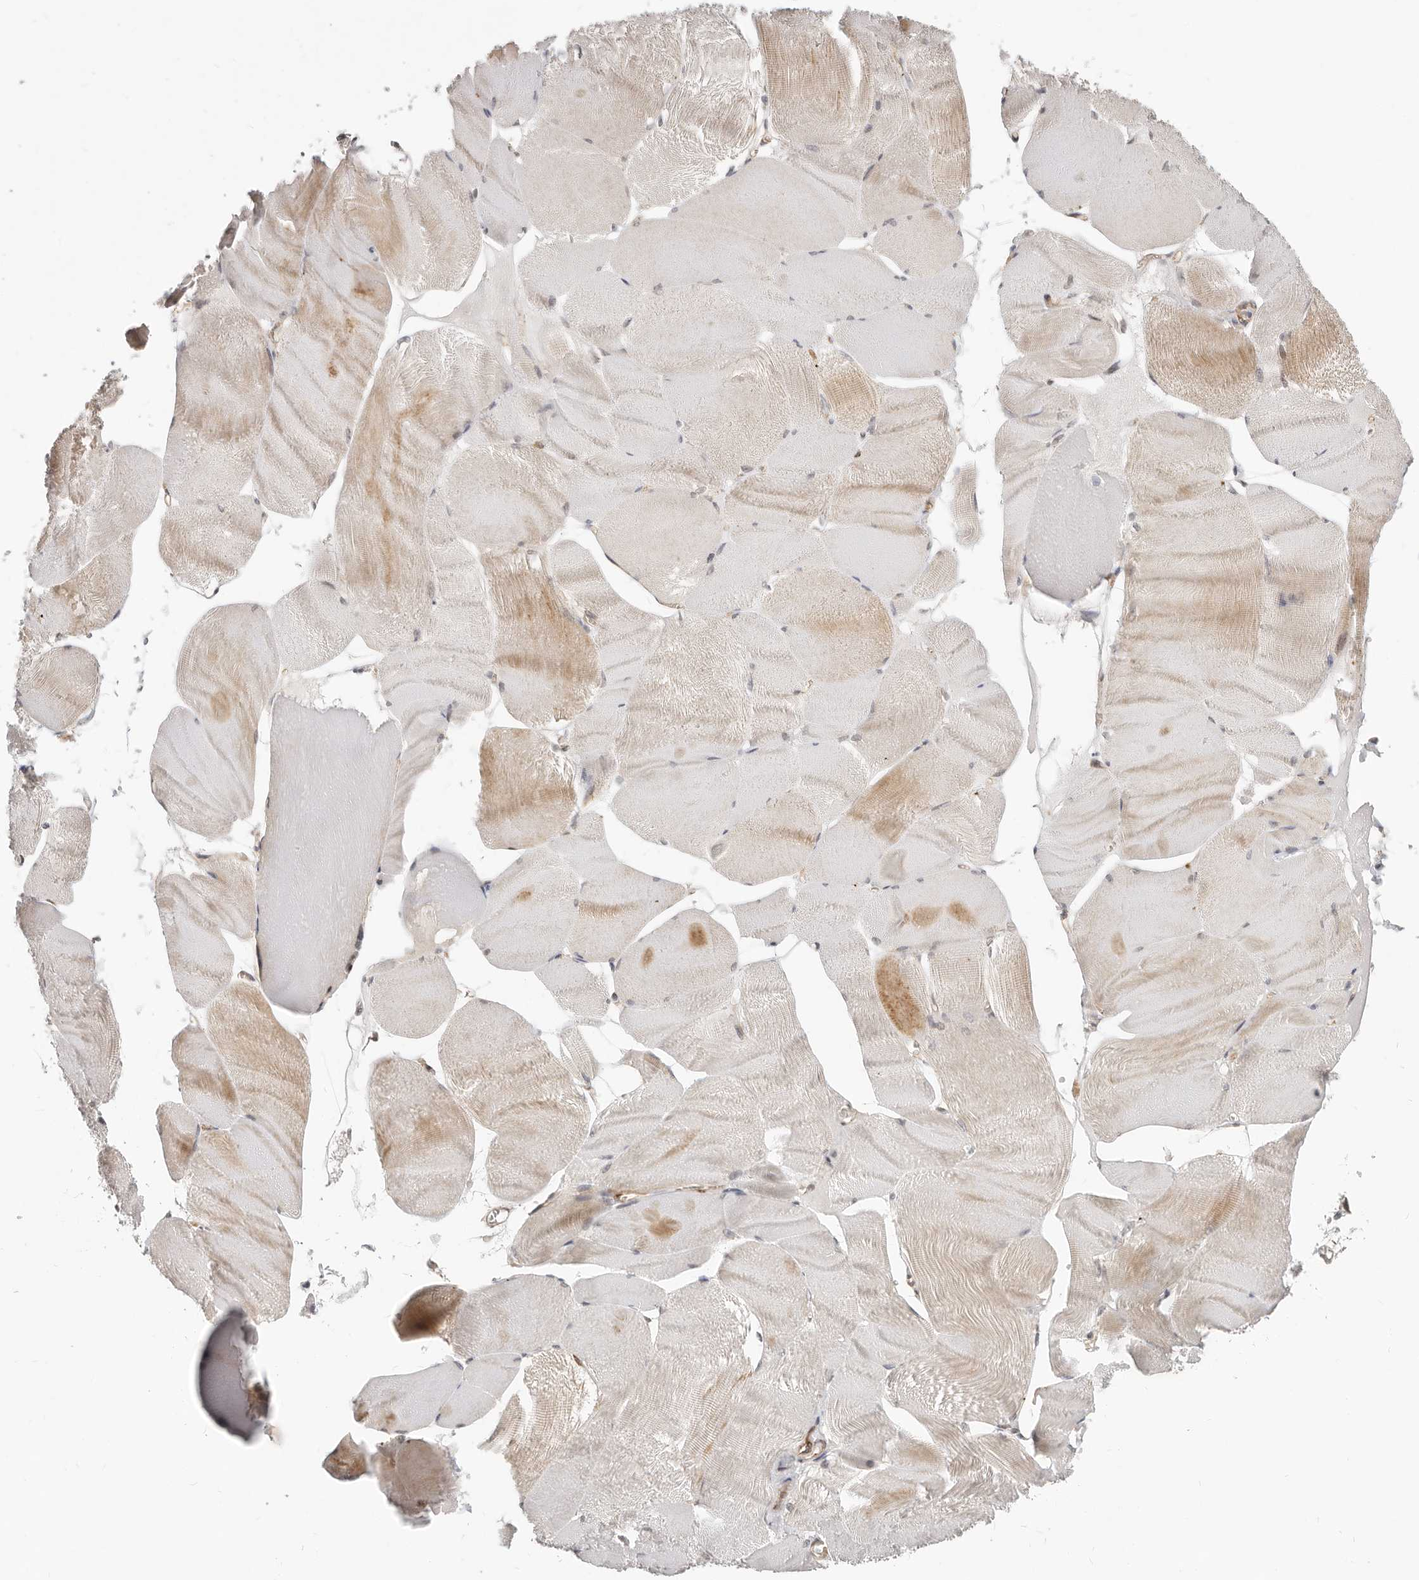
{"staining": {"intensity": "moderate", "quantity": "25%-75%", "location": "cytoplasmic/membranous"}, "tissue": "skeletal muscle", "cell_type": "Myocytes", "image_type": "normal", "snomed": [{"axis": "morphology", "description": "Normal tissue, NOS"}, {"axis": "morphology", "description": "Basal cell carcinoma"}, {"axis": "topography", "description": "Skeletal muscle"}], "caption": "Immunohistochemistry (IHC) of unremarkable skeletal muscle exhibits medium levels of moderate cytoplasmic/membranous staining in approximately 25%-75% of myocytes.", "gene": "USP49", "patient": {"sex": "female", "age": 64}}